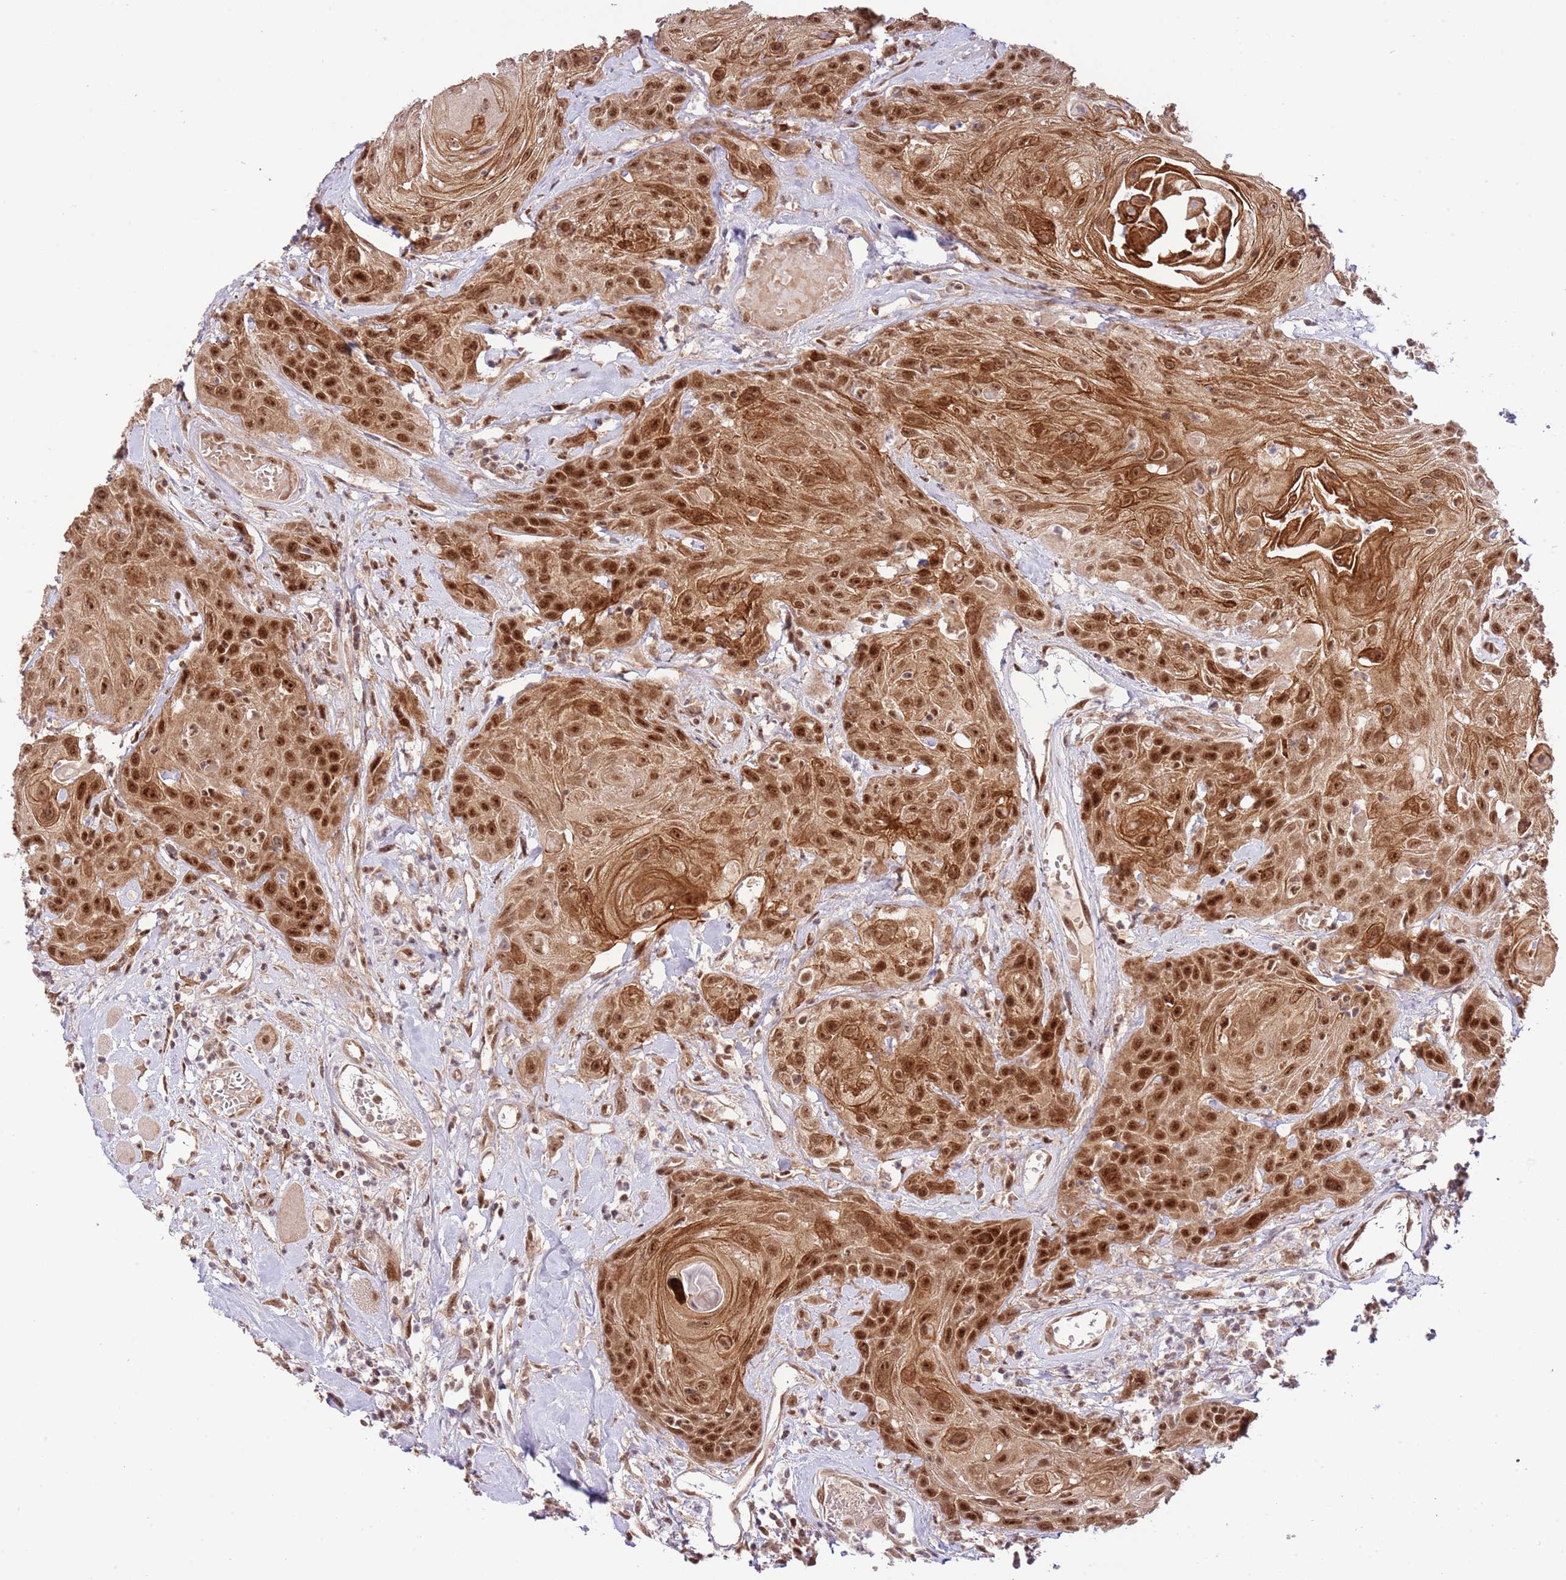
{"staining": {"intensity": "strong", "quantity": ">75%", "location": "cytoplasmic/membranous,nuclear"}, "tissue": "head and neck cancer", "cell_type": "Tumor cells", "image_type": "cancer", "snomed": [{"axis": "morphology", "description": "Squamous cell carcinoma, NOS"}, {"axis": "topography", "description": "Head-Neck"}], "caption": "This photomicrograph shows head and neck squamous cell carcinoma stained with immunohistochemistry to label a protein in brown. The cytoplasmic/membranous and nuclear of tumor cells show strong positivity for the protein. Nuclei are counter-stained blue.", "gene": "CHD1", "patient": {"sex": "female", "age": 59}}